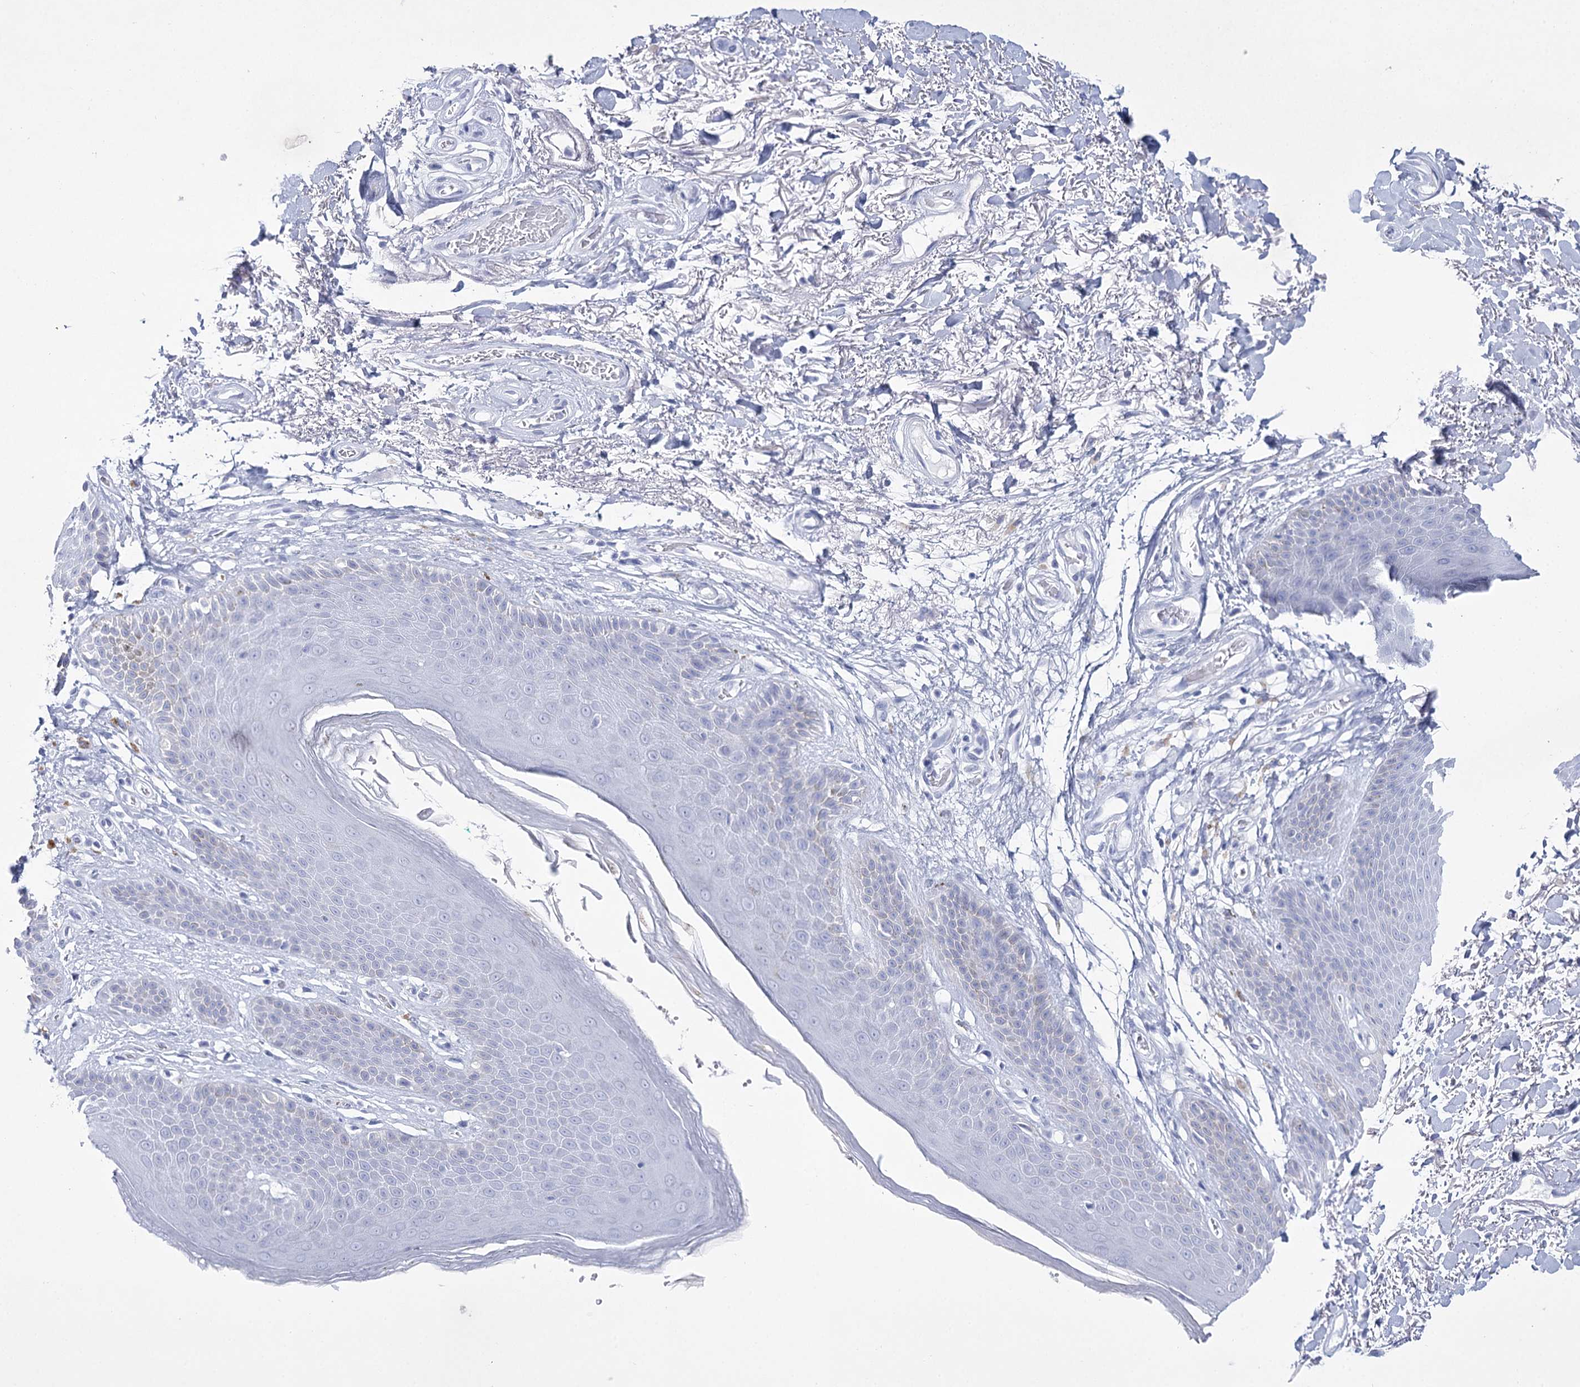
{"staining": {"intensity": "negative", "quantity": "none", "location": "none"}, "tissue": "skin", "cell_type": "Epidermal cells", "image_type": "normal", "snomed": [{"axis": "morphology", "description": "Normal tissue, NOS"}, {"axis": "topography", "description": "Anal"}], "caption": "The micrograph exhibits no significant staining in epidermal cells of skin. The staining was performed using DAB to visualize the protein expression in brown, while the nuclei were stained in blue with hematoxylin (Magnification: 20x).", "gene": "RNF186", "patient": {"sex": "male", "age": 74}}